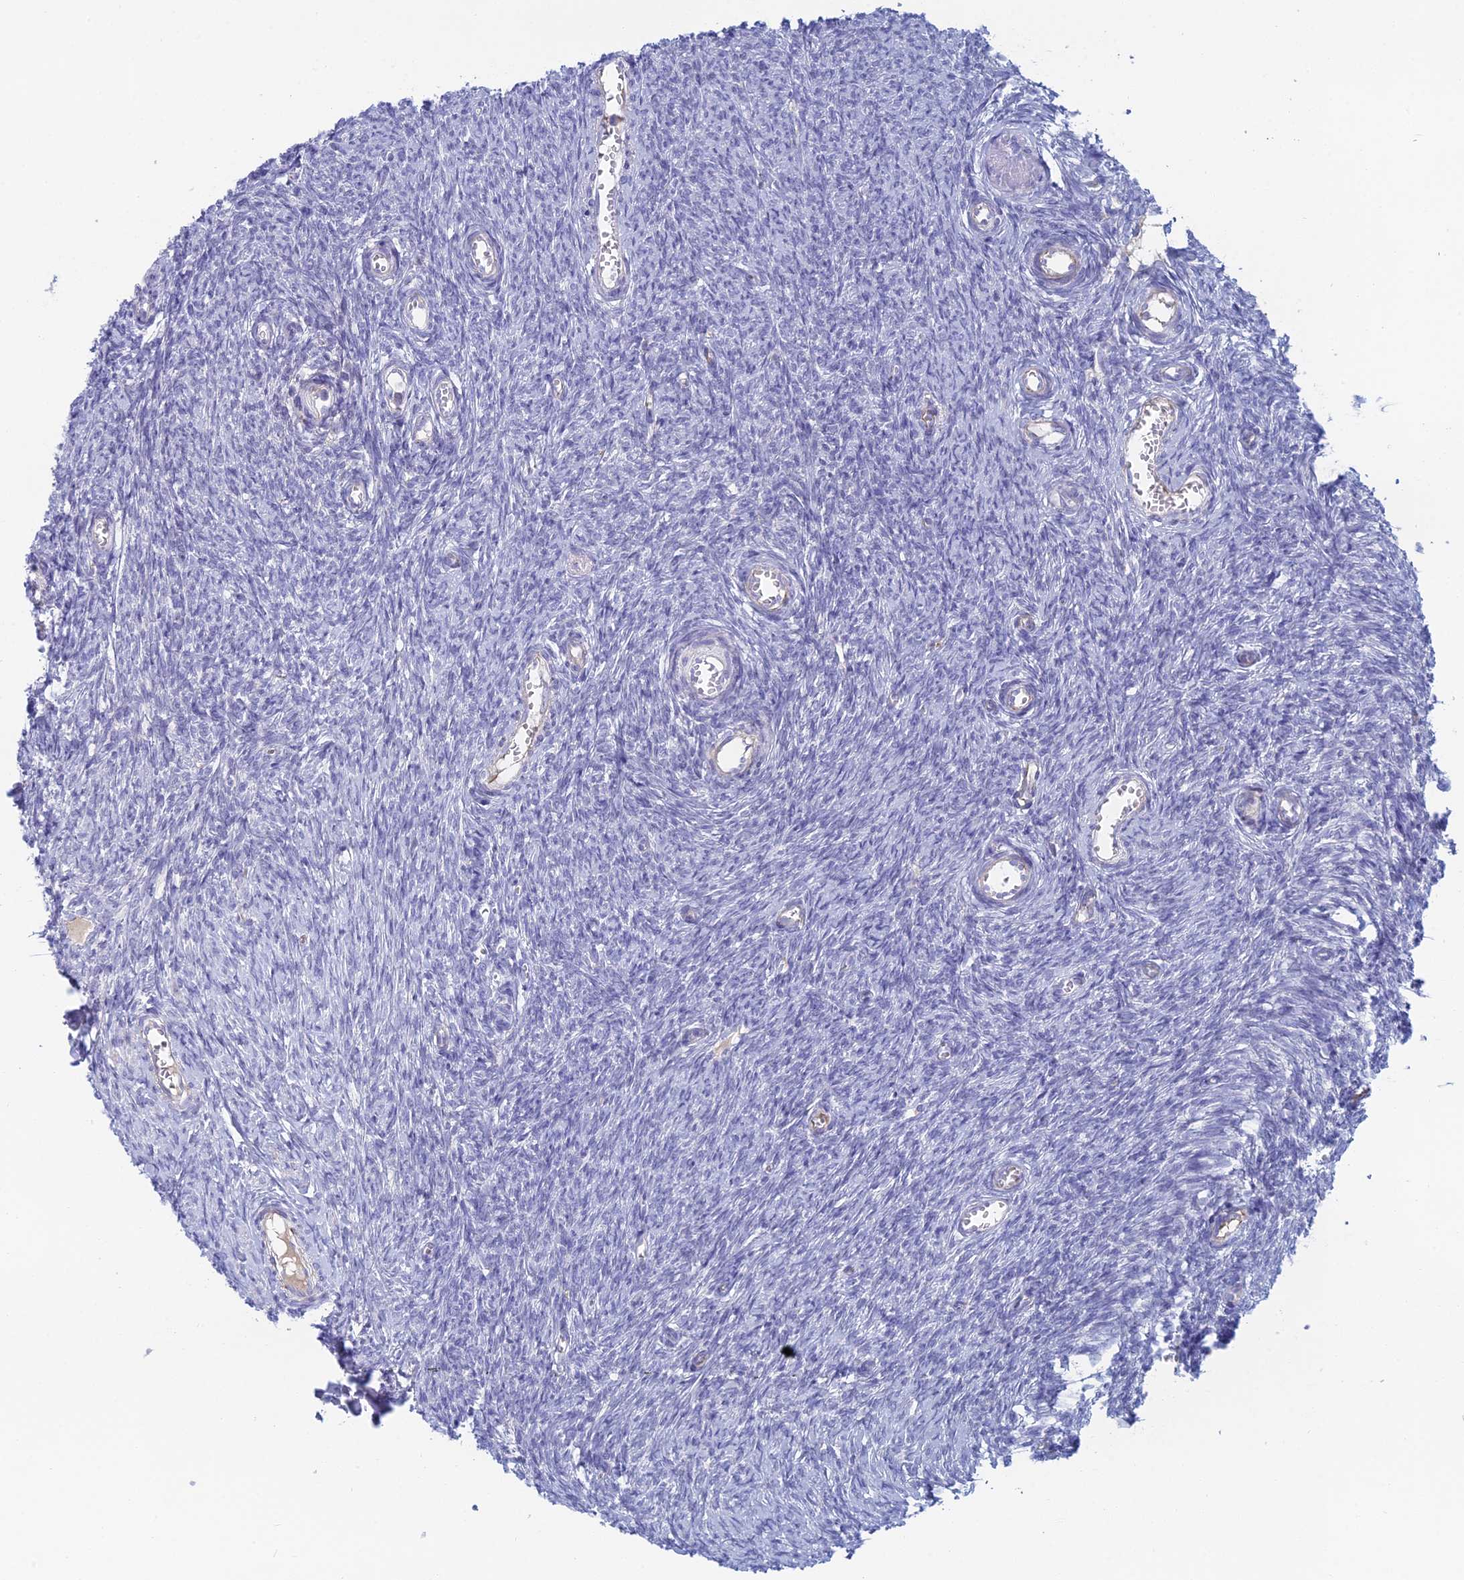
{"staining": {"intensity": "weak", "quantity": ">75%", "location": "cytoplasmic/membranous"}, "tissue": "ovary", "cell_type": "Follicle cells", "image_type": "normal", "snomed": [{"axis": "morphology", "description": "Normal tissue, NOS"}, {"axis": "topography", "description": "Ovary"}], "caption": "Immunohistochemical staining of normal human ovary demonstrates weak cytoplasmic/membranous protein positivity in about >75% of follicle cells. The staining was performed using DAB (3,3'-diaminobenzidine), with brown indicating positive protein expression. Nuclei are stained blue with hematoxylin.", "gene": "FERD3L", "patient": {"sex": "female", "age": 44}}